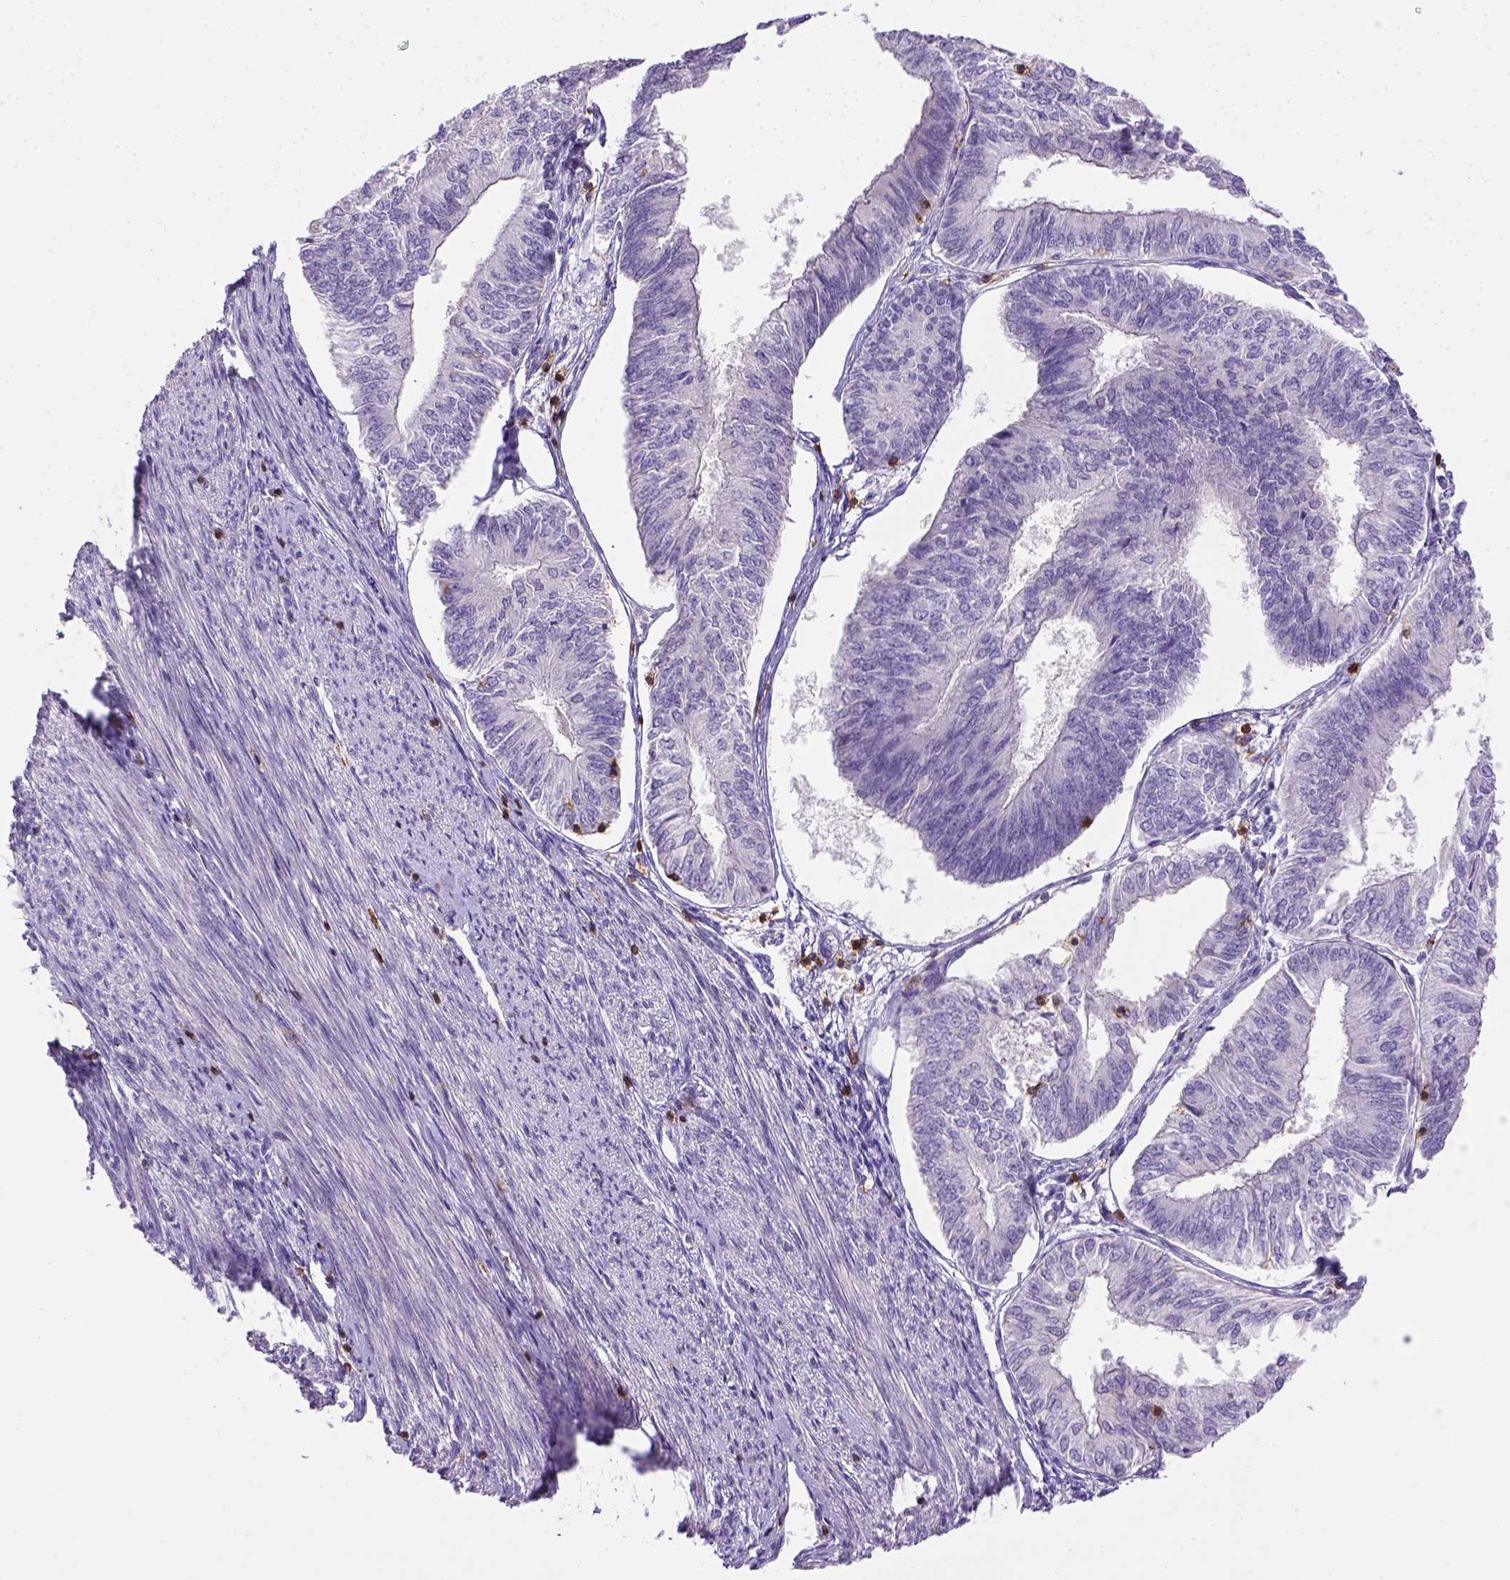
{"staining": {"intensity": "negative", "quantity": "none", "location": "none"}, "tissue": "endometrial cancer", "cell_type": "Tumor cells", "image_type": "cancer", "snomed": [{"axis": "morphology", "description": "Adenocarcinoma, NOS"}, {"axis": "topography", "description": "Endometrium"}], "caption": "An immunohistochemistry (IHC) image of endometrial cancer (adenocarcinoma) is shown. There is no staining in tumor cells of endometrial cancer (adenocarcinoma). (DAB (3,3'-diaminobenzidine) immunohistochemistry (IHC), high magnification).", "gene": "CD3E", "patient": {"sex": "female", "age": 58}}